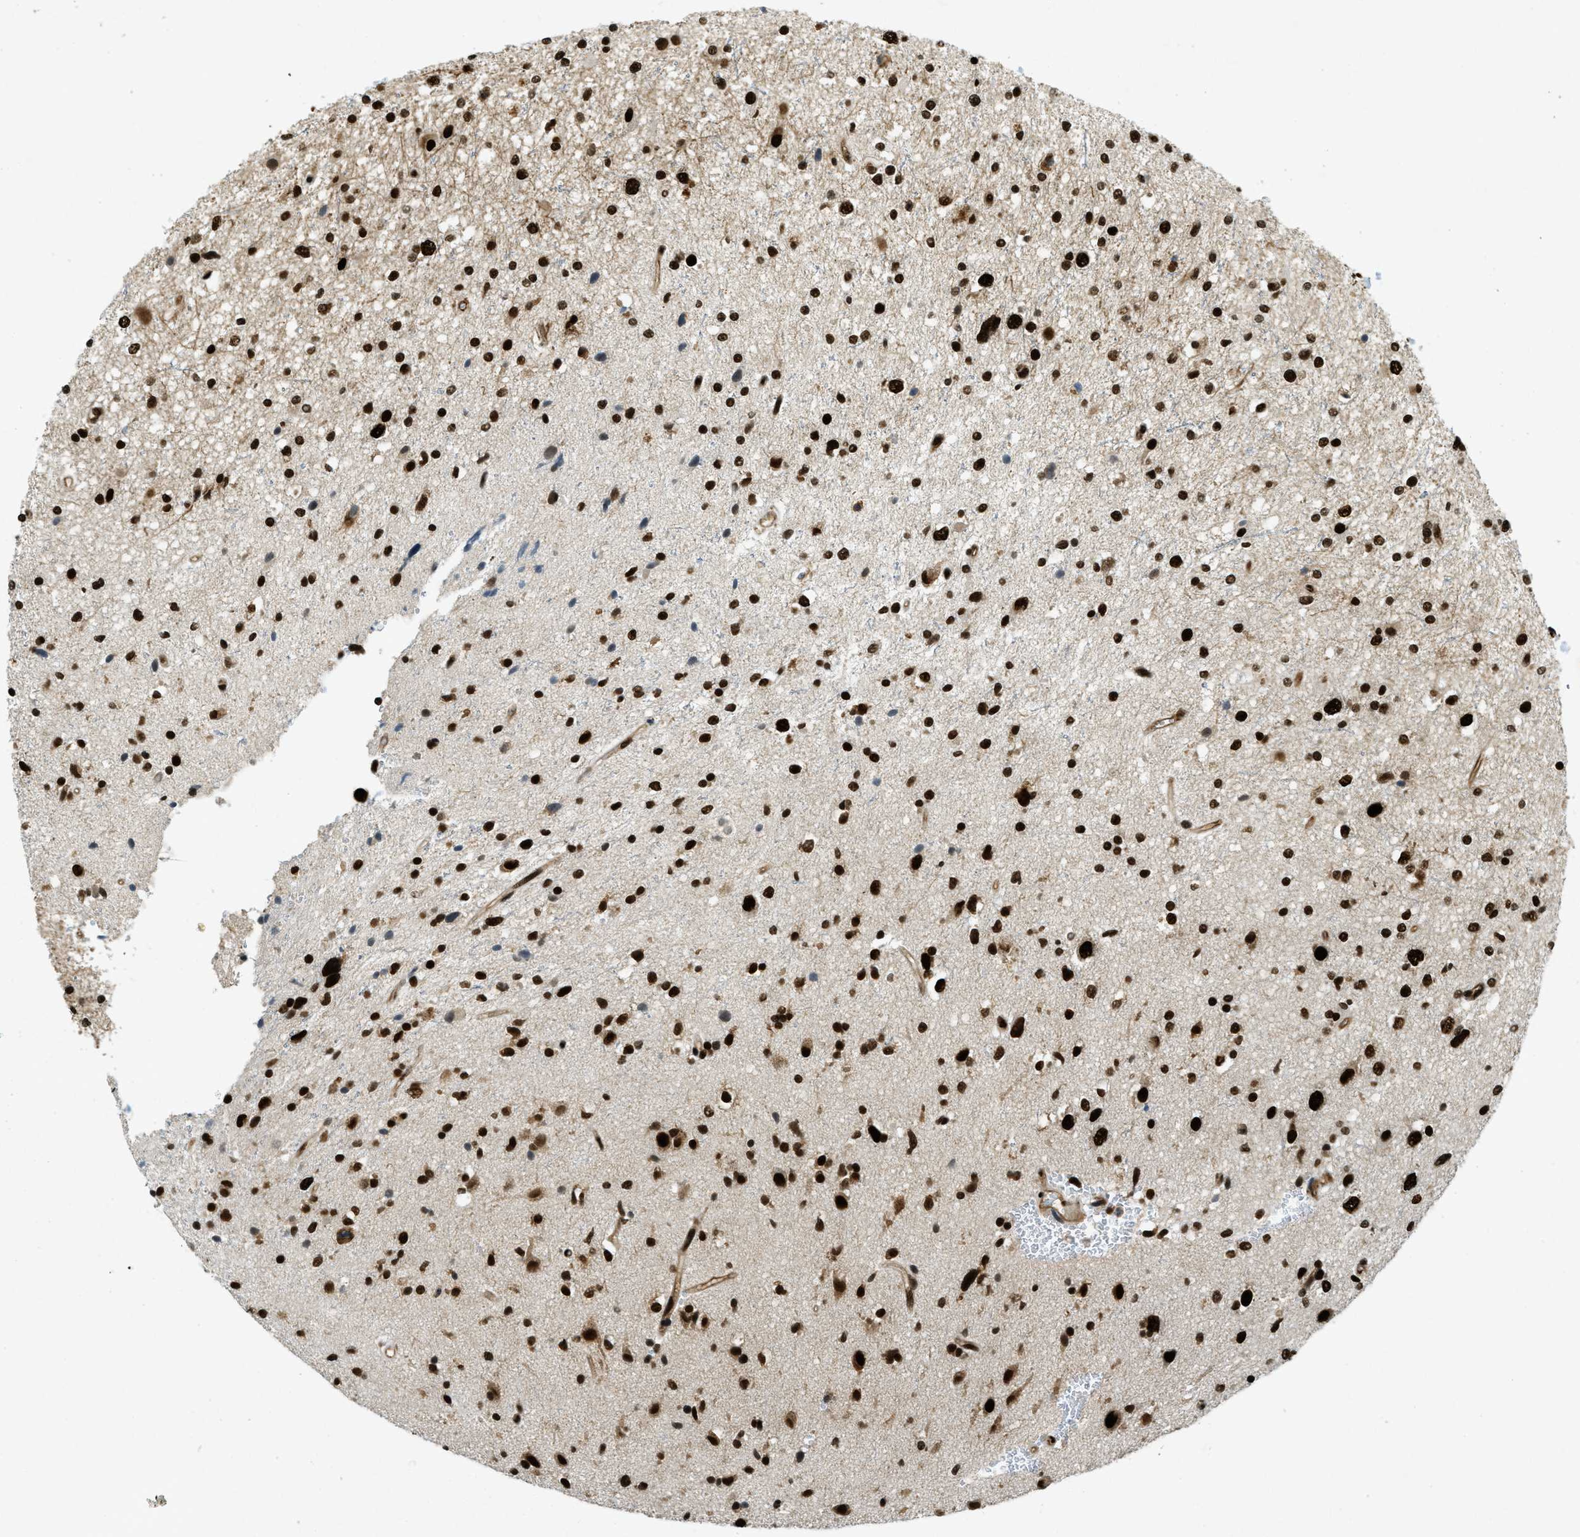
{"staining": {"intensity": "strong", "quantity": ">75%", "location": "nuclear"}, "tissue": "glioma", "cell_type": "Tumor cells", "image_type": "cancer", "snomed": [{"axis": "morphology", "description": "Glioma, malignant, High grade"}, {"axis": "topography", "description": "Brain"}], "caption": "Protein expression by immunohistochemistry (IHC) shows strong nuclear positivity in approximately >75% of tumor cells in glioma.", "gene": "ZFR", "patient": {"sex": "male", "age": 33}}